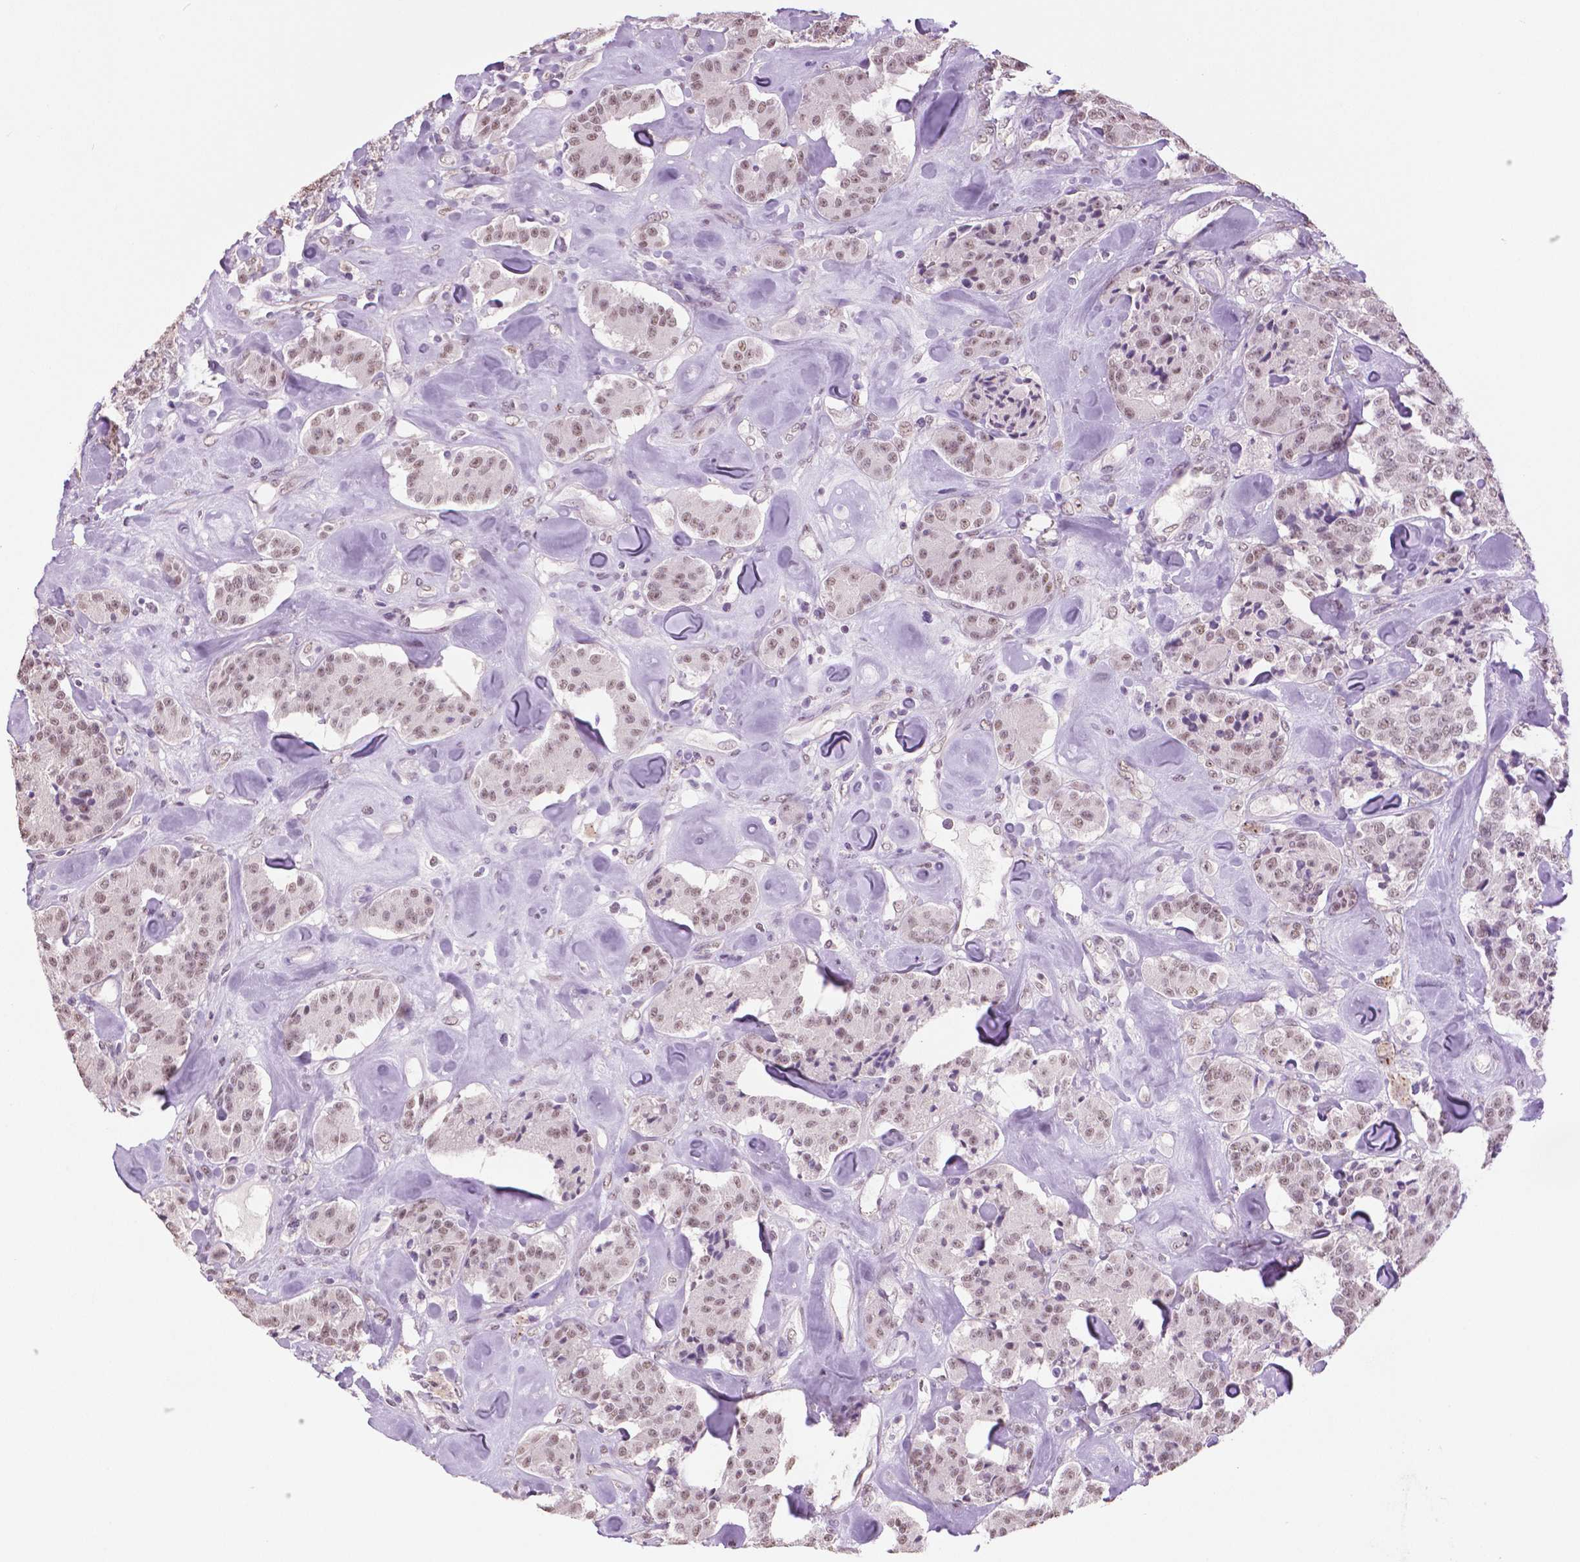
{"staining": {"intensity": "weak", "quantity": ">75%", "location": "nuclear"}, "tissue": "carcinoid", "cell_type": "Tumor cells", "image_type": "cancer", "snomed": [{"axis": "morphology", "description": "Carcinoid, malignant, NOS"}, {"axis": "topography", "description": "Pancreas"}], "caption": "Protein analysis of carcinoid tissue demonstrates weak nuclear positivity in approximately >75% of tumor cells.", "gene": "IGF2BP1", "patient": {"sex": "male", "age": 41}}